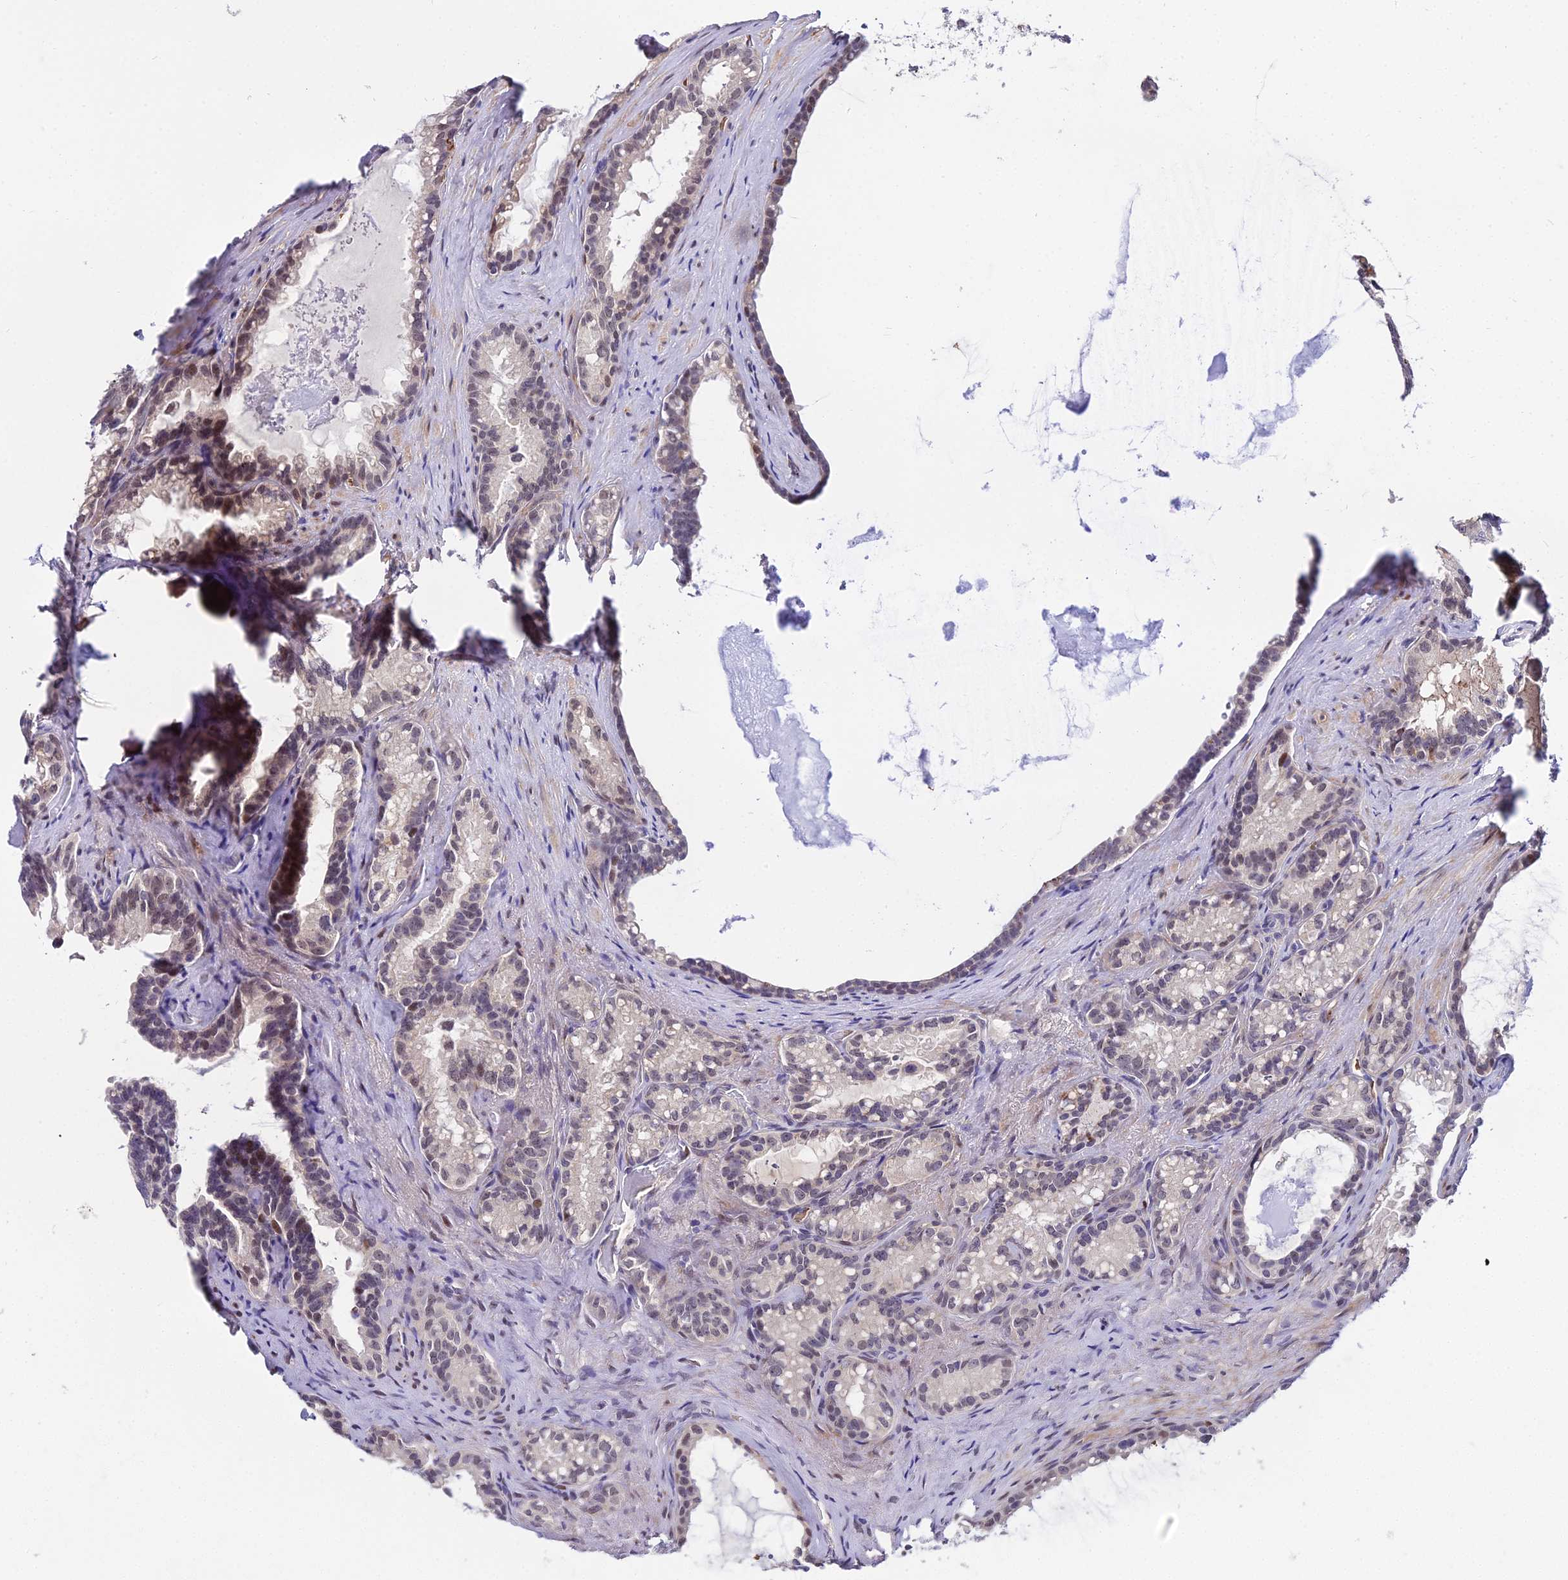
{"staining": {"intensity": "moderate", "quantity": "<25%", "location": "nuclear"}, "tissue": "seminal vesicle", "cell_type": "Glandular cells", "image_type": "normal", "snomed": [{"axis": "morphology", "description": "Normal tissue, NOS"}, {"axis": "topography", "description": "Prostate"}, {"axis": "topography", "description": "Seminal veicle"}], "caption": "High-power microscopy captured an immunohistochemistry micrograph of unremarkable seminal vesicle, revealing moderate nuclear staining in approximately <25% of glandular cells. The staining was performed using DAB, with brown indicating positive protein expression. Nuclei are stained blue with hematoxylin.", "gene": "TRIML2", "patient": {"sex": "male", "age": 79}}